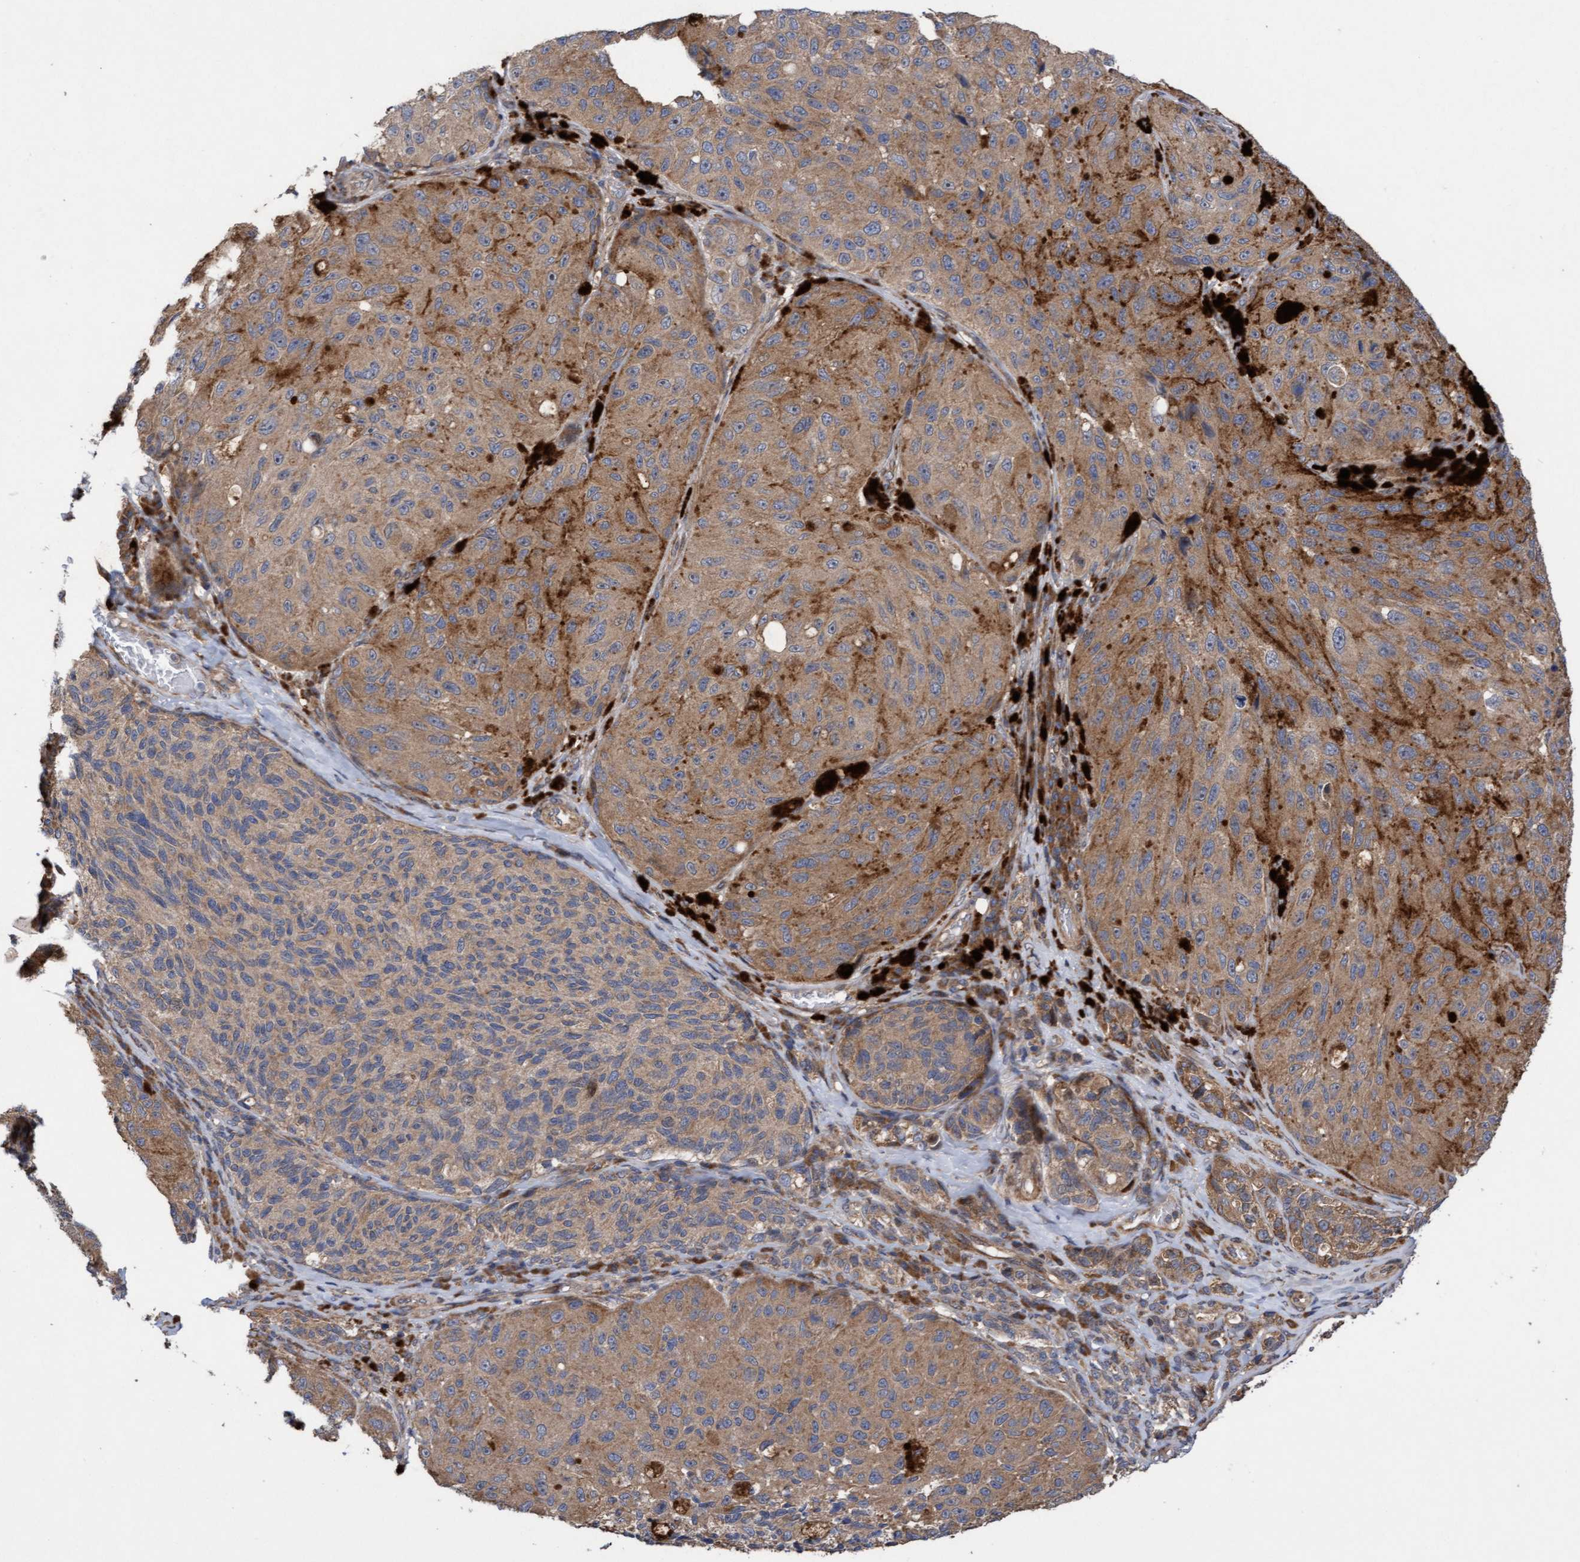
{"staining": {"intensity": "moderate", "quantity": ">75%", "location": "cytoplasmic/membranous"}, "tissue": "melanoma", "cell_type": "Tumor cells", "image_type": "cancer", "snomed": [{"axis": "morphology", "description": "Malignant melanoma, NOS"}, {"axis": "topography", "description": "Skin"}], "caption": "Melanoma stained with a protein marker reveals moderate staining in tumor cells.", "gene": "ELP5", "patient": {"sex": "female", "age": 73}}